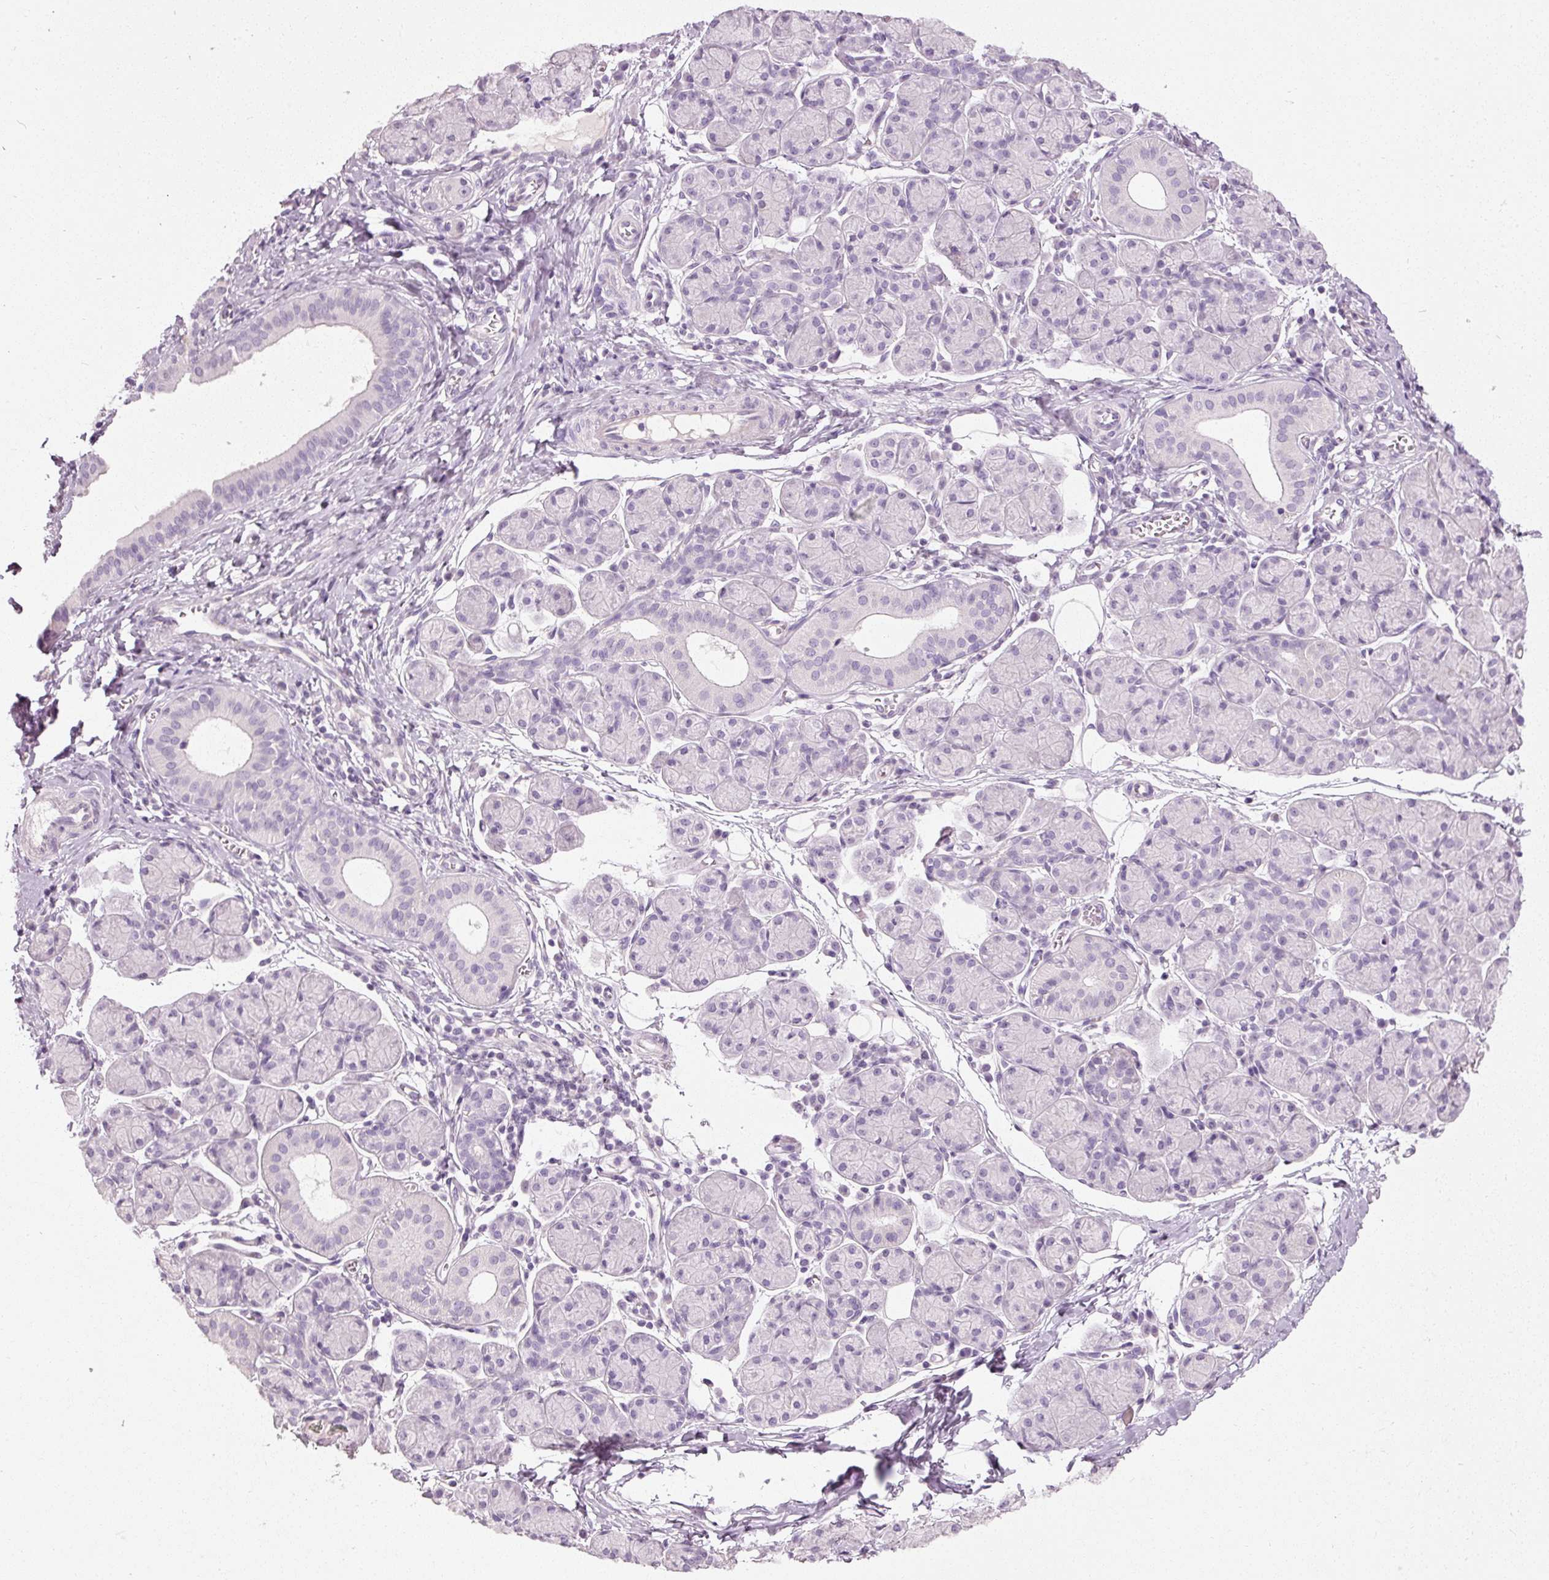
{"staining": {"intensity": "negative", "quantity": "none", "location": "none"}, "tissue": "salivary gland", "cell_type": "Glandular cells", "image_type": "normal", "snomed": [{"axis": "morphology", "description": "Normal tissue, NOS"}, {"axis": "morphology", "description": "Inflammation, NOS"}, {"axis": "topography", "description": "Lymph node"}, {"axis": "topography", "description": "Salivary gland"}], "caption": "Immunohistochemical staining of benign human salivary gland displays no significant staining in glandular cells.", "gene": "MUC5AC", "patient": {"sex": "male", "age": 3}}